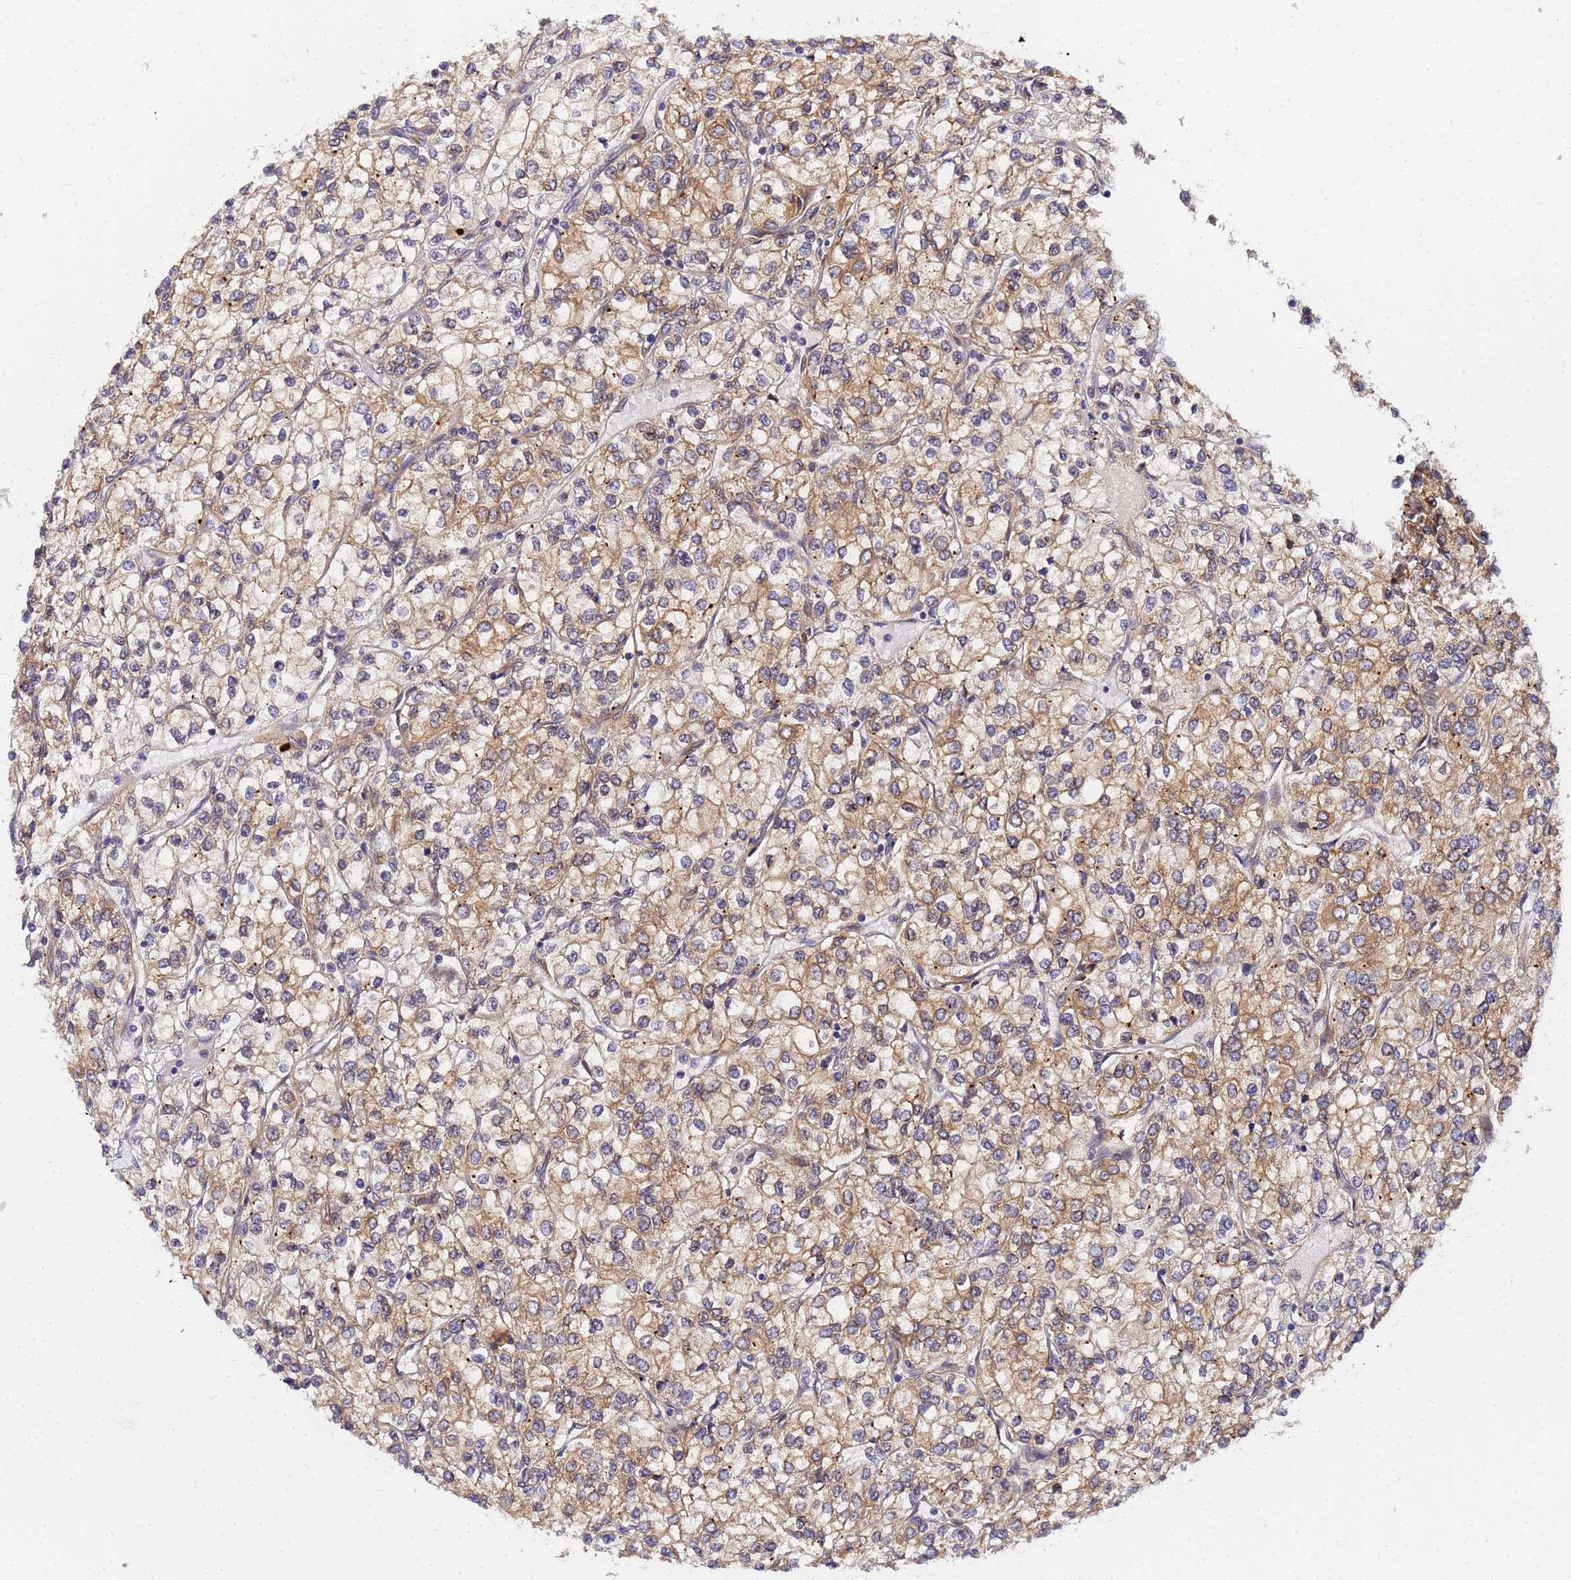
{"staining": {"intensity": "moderate", "quantity": ">75%", "location": "cytoplasmic/membranous"}, "tissue": "renal cancer", "cell_type": "Tumor cells", "image_type": "cancer", "snomed": [{"axis": "morphology", "description": "Adenocarcinoma, NOS"}, {"axis": "topography", "description": "Kidney"}], "caption": "Immunohistochemistry micrograph of human renal cancer (adenocarcinoma) stained for a protein (brown), which demonstrates medium levels of moderate cytoplasmic/membranous expression in about >75% of tumor cells.", "gene": "UNC93B1", "patient": {"sex": "male", "age": 80}}